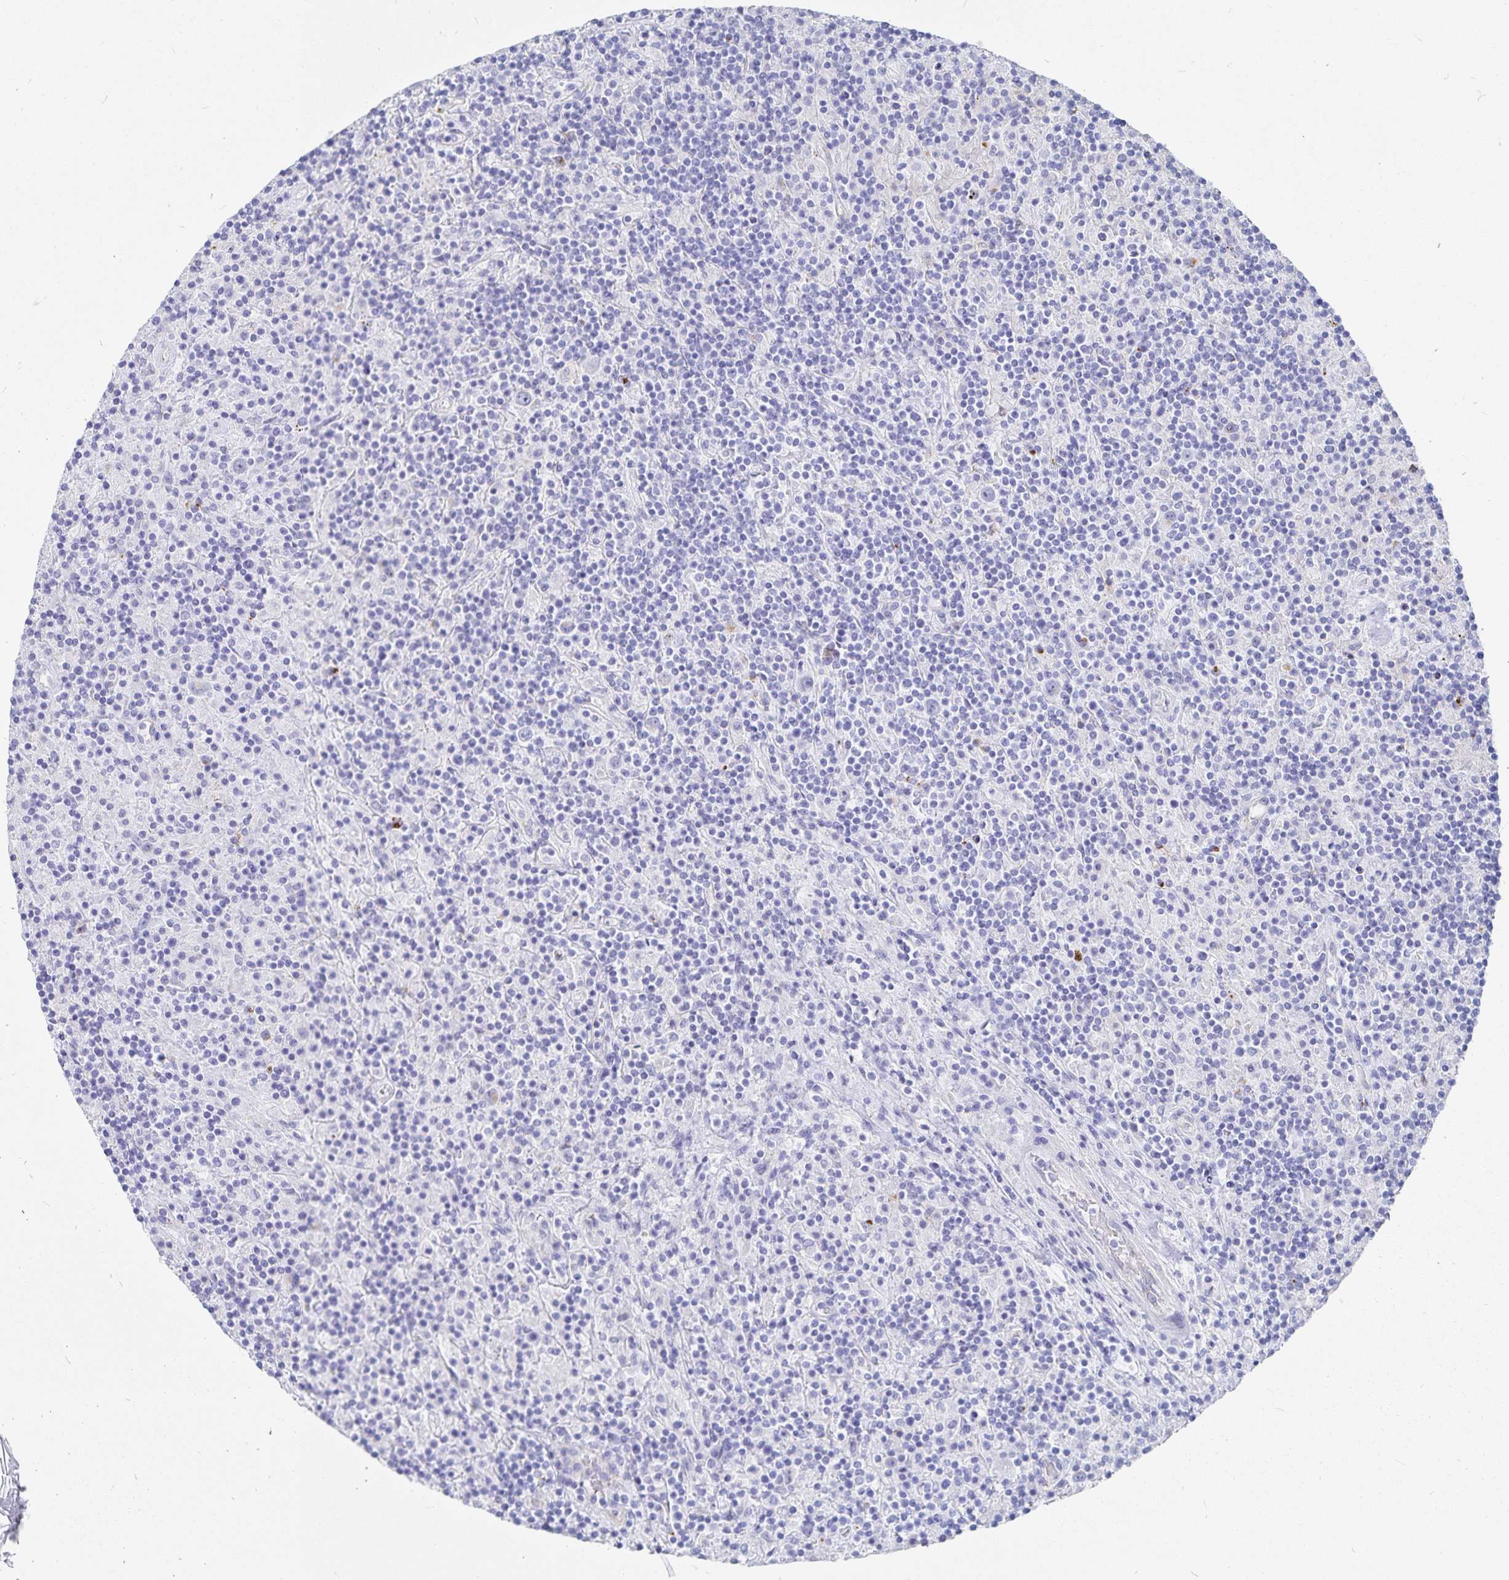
{"staining": {"intensity": "negative", "quantity": "none", "location": "none"}, "tissue": "lymphoma", "cell_type": "Tumor cells", "image_type": "cancer", "snomed": [{"axis": "morphology", "description": "Hodgkin's disease, NOS"}, {"axis": "topography", "description": "Lymph node"}], "caption": "Protein analysis of Hodgkin's disease demonstrates no significant positivity in tumor cells.", "gene": "INSL5", "patient": {"sex": "male", "age": 70}}